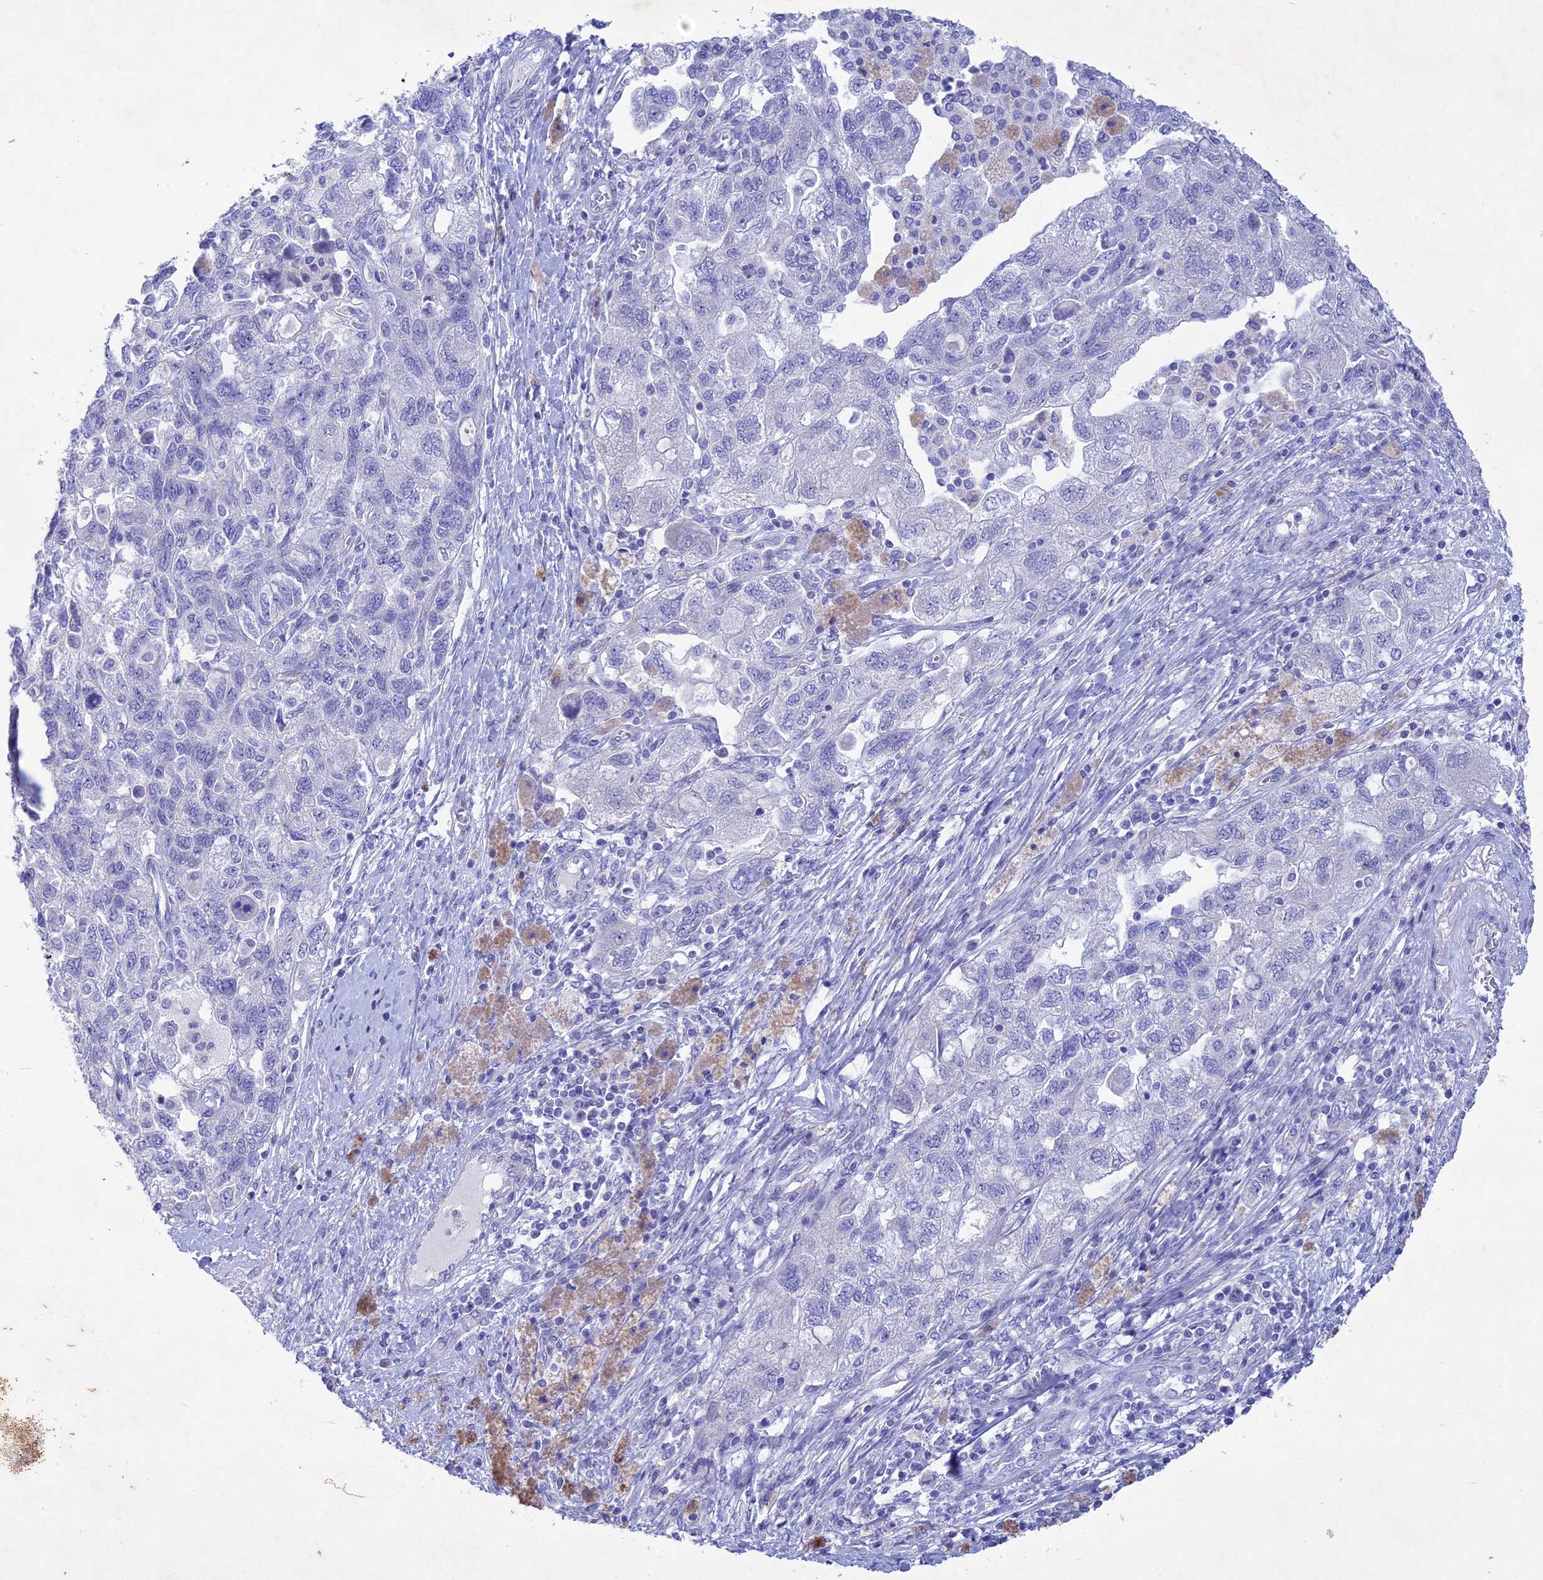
{"staining": {"intensity": "negative", "quantity": "none", "location": "none"}, "tissue": "ovarian cancer", "cell_type": "Tumor cells", "image_type": "cancer", "snomed": [{"axis": "morphology", "description": "Carcinoma, NOS"}, {"axis": "morphology", "description": "Cystadenocarcinoma, serous, NOS"}, {"axis": "topography", "description": "Ovary"}], "caption": "Photomicrograph shows no protein positivity in tumor cells of carcinoma (ovarian) tissue.", "gene": "BTBD19", "patient": {"sex": "female", "age": 69}}